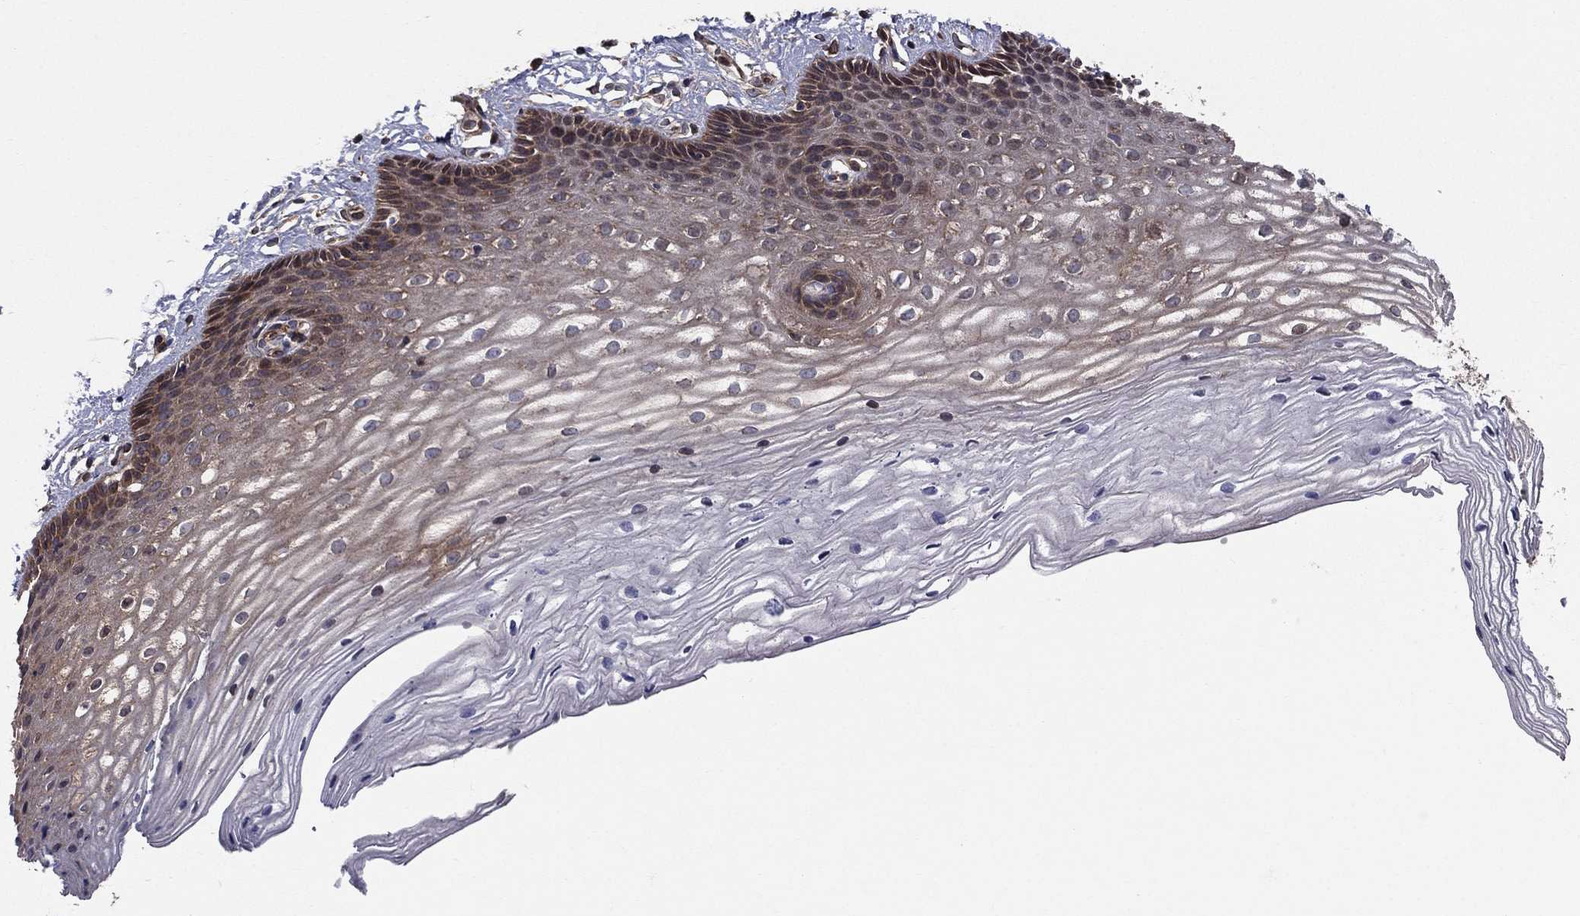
{"staining": {"intensity": "moderate", "quantity": "<25%", "location": "cytoplasmic/membranous"}, "tissue": "cervix", "cell_type": "Glandular cells", "image_type": "normal", "snomed": [{"axis": "morphology", "description": "Normal tissue, NOS"}, {"axis": "topography", "description": "Cervix"}], "caption": "This is a histology image of IHC staining of normal cervix, which shows moderate positivity in the cytoplasmic/membranous of glandular cells.", "gene": "BABAM2", "patient": {"sex": "female", "age": 40}}